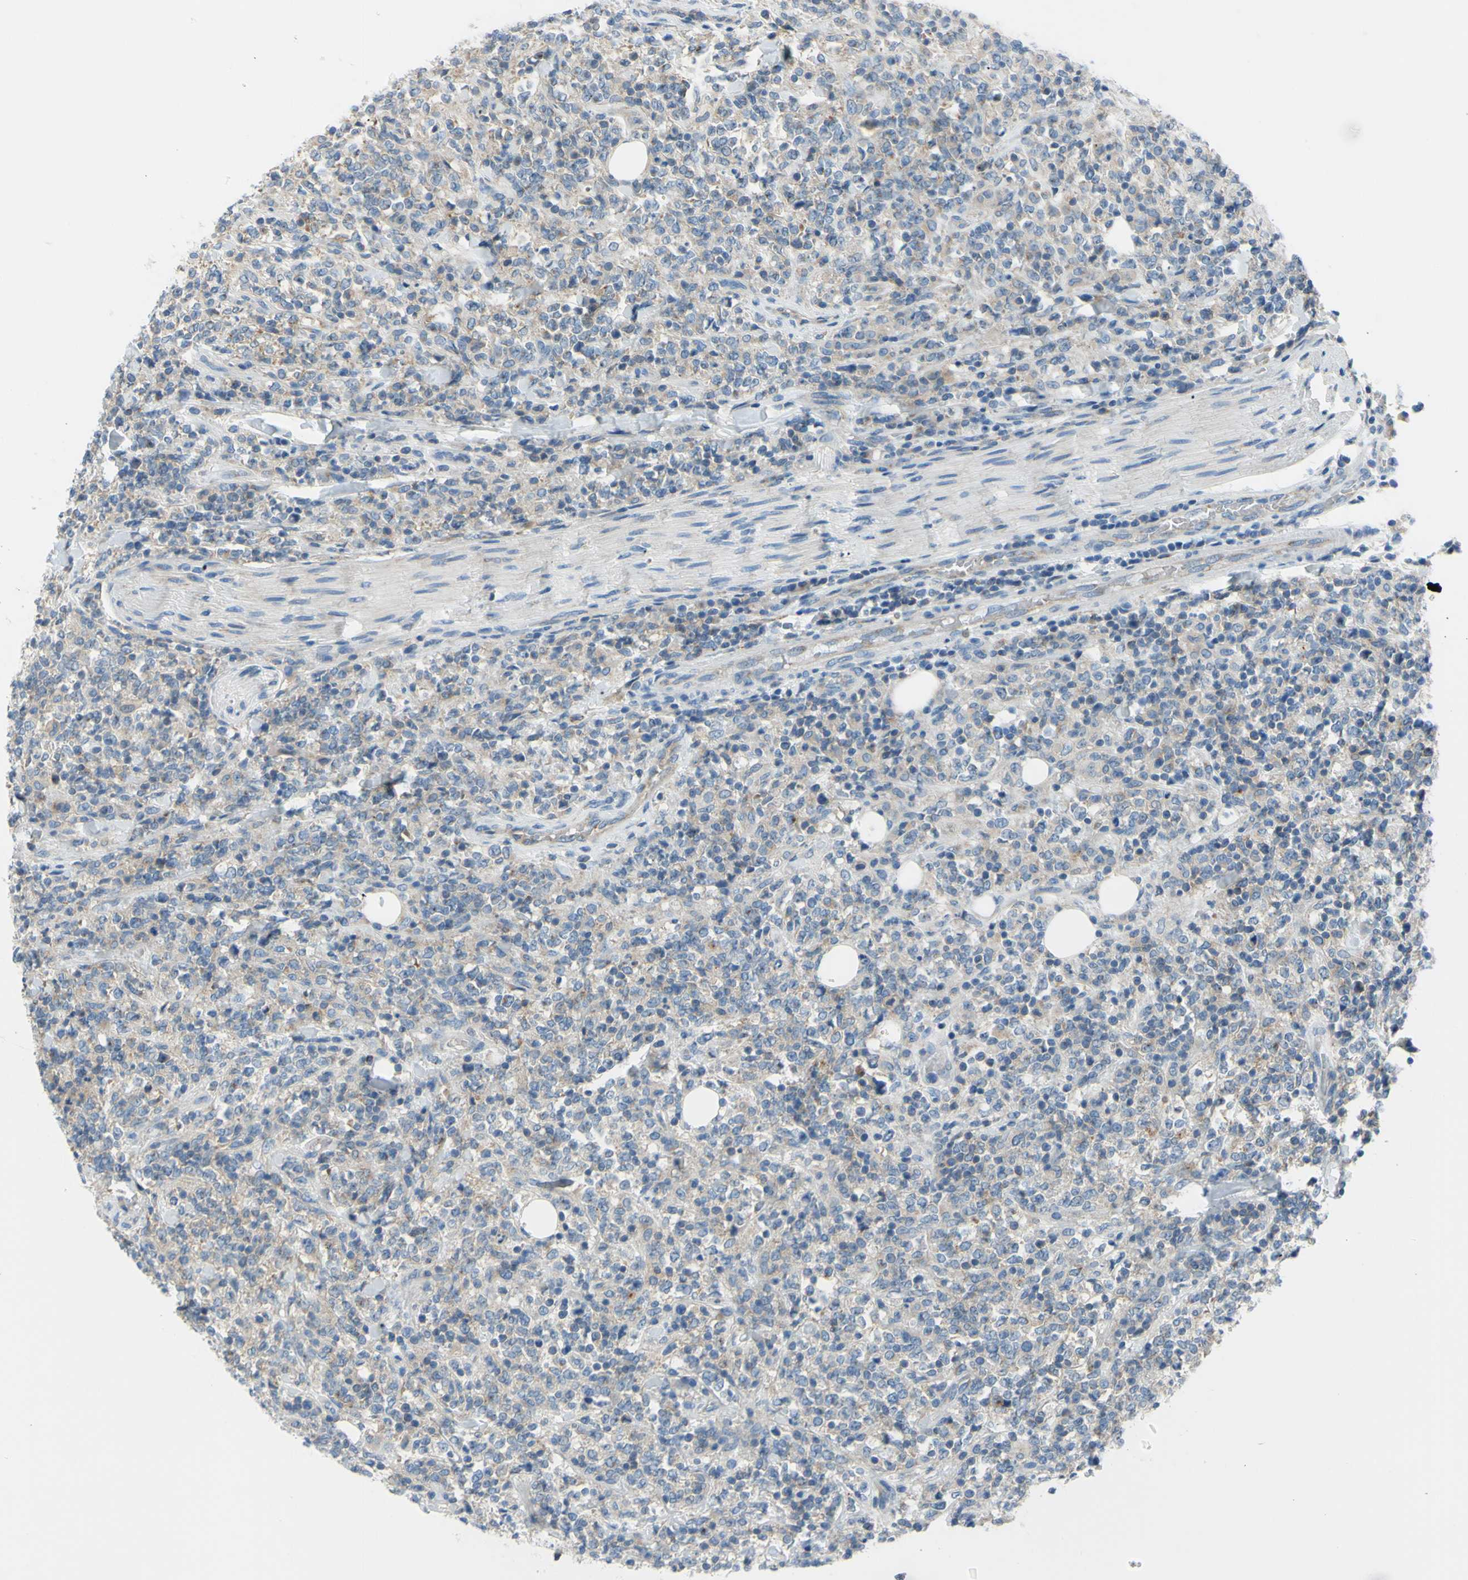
{"staining": {"intensity": "negative", "quantity": "none", "location": "none"}, "tissue": "lymphoma", "cell_type": "Tumor cells", "image_type": "cancer", "snomed": [{"axis": "morphology", "description": "Malignant lymphoma, non-Hodgkin's type, High grade"}, {"axis": "topography", "description": "Soft tissue"}], "caption": "IHC of lymphoma exhibits no expression in tumor cells. (DAB (3,3'-diaminobenzidine) IHC, high magnification).", "gene": "FRMD4B", "patient": {"sex": "male", "age": 18}}